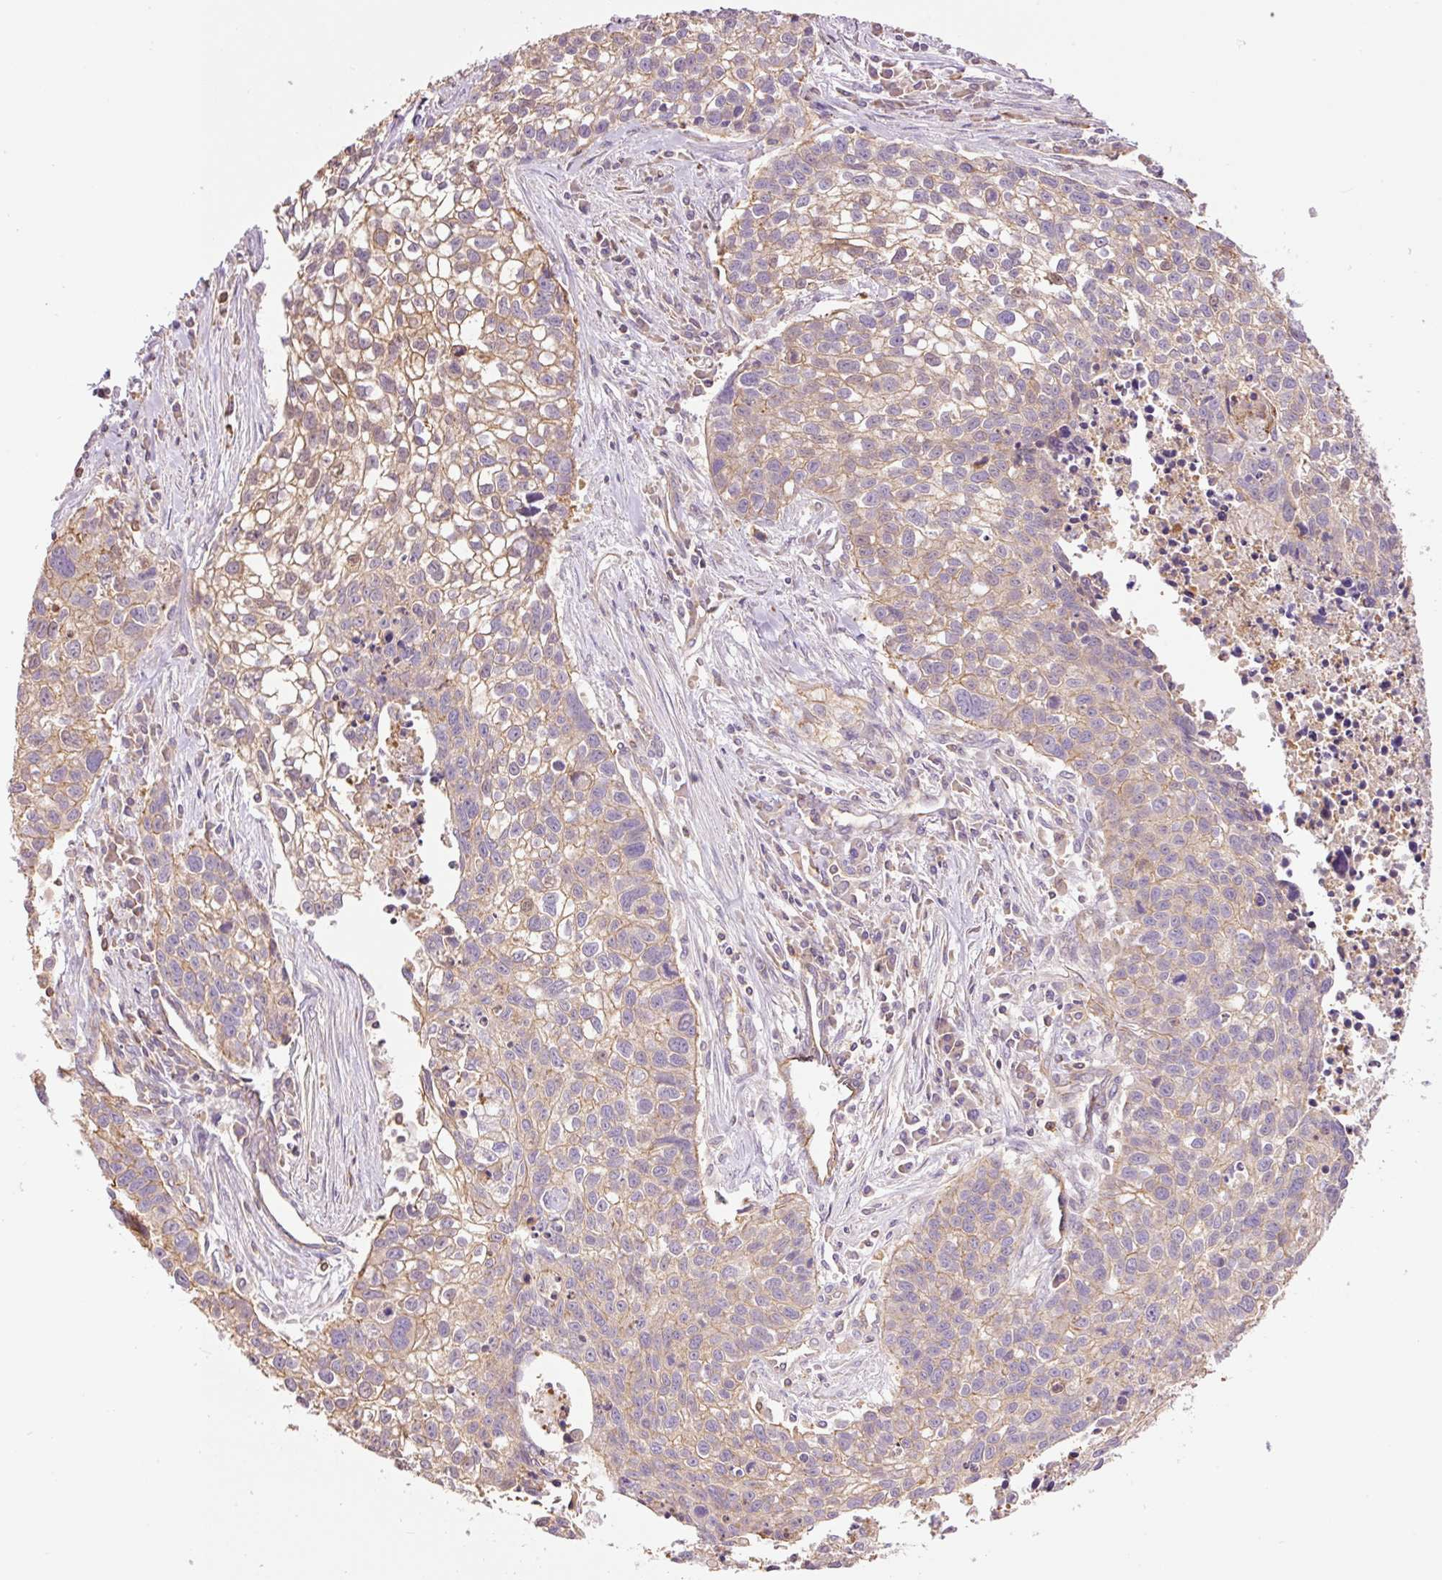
{"staining": {"intensity": "weak", "quantity": "25%-75%", "location": "cytoplasmic/membranous"}, "tissue": "lung cancer", "cell_type": "Tumor cells", "image_type": "cancer", "snomed": [{"axis": "morphology", "description": "Squamous cell carcinoma, NOS"}, {"axis": "topography", "description": "Lung"}], "caption": "Immunohistochemistry of squamous cell carcinoma (lung) demonstrates low levels of weak cytoplasmic/membranous staining in approximately 25%-75% of tumor cells. Using DAB (brown) and hematoxylin (blue) stains, captured at high magnification using brightfield microscopy.", "gene": "PPP1R1B", "patient": {"sex": "male", "age": 74}}